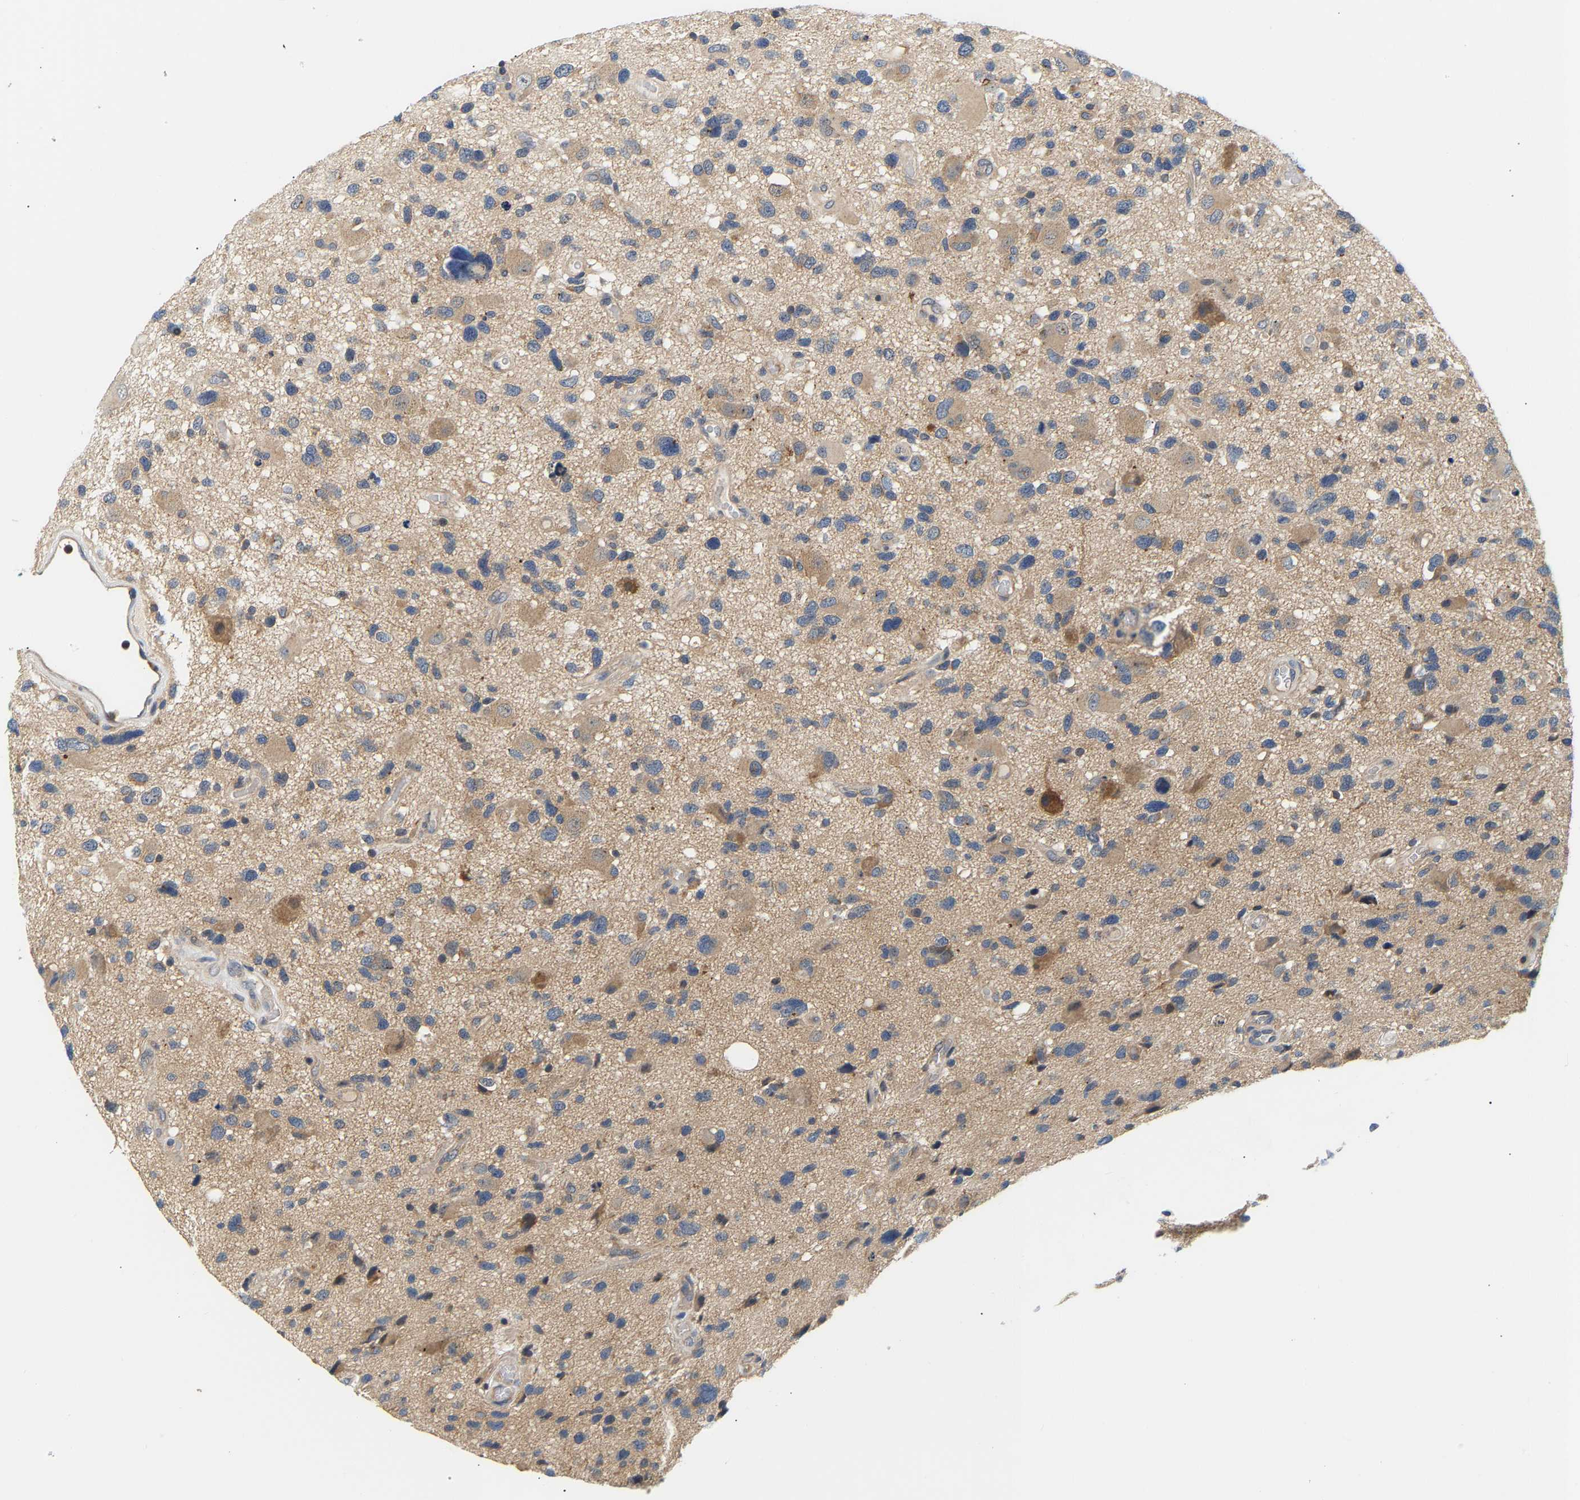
{"staining": {"intensity": "weak", "quantity": "25%-75%", "location": "cytoplasmic/membranous"}, "tissue": "glioma", "cell_type": "Tumor cells", "image_type": "cancer", "snomed": [{"axis": "morphology", "description": "Glioma, malignant, High grade"}, {"axis": "topography", "description": "Brain"}], "caption": "Immunohistochemistry micrograph of neoplastic tissue: malignant glioma (high-grade) stained using immunohistochemistry shows low levels of weak protein expression localized specifically in the cytoplasmic/membranous of tumor cells, appearing as a cytoplasmic/membranous brown color.", "gene": "PPID", "patient": {"sex": "male", "age": 33}}